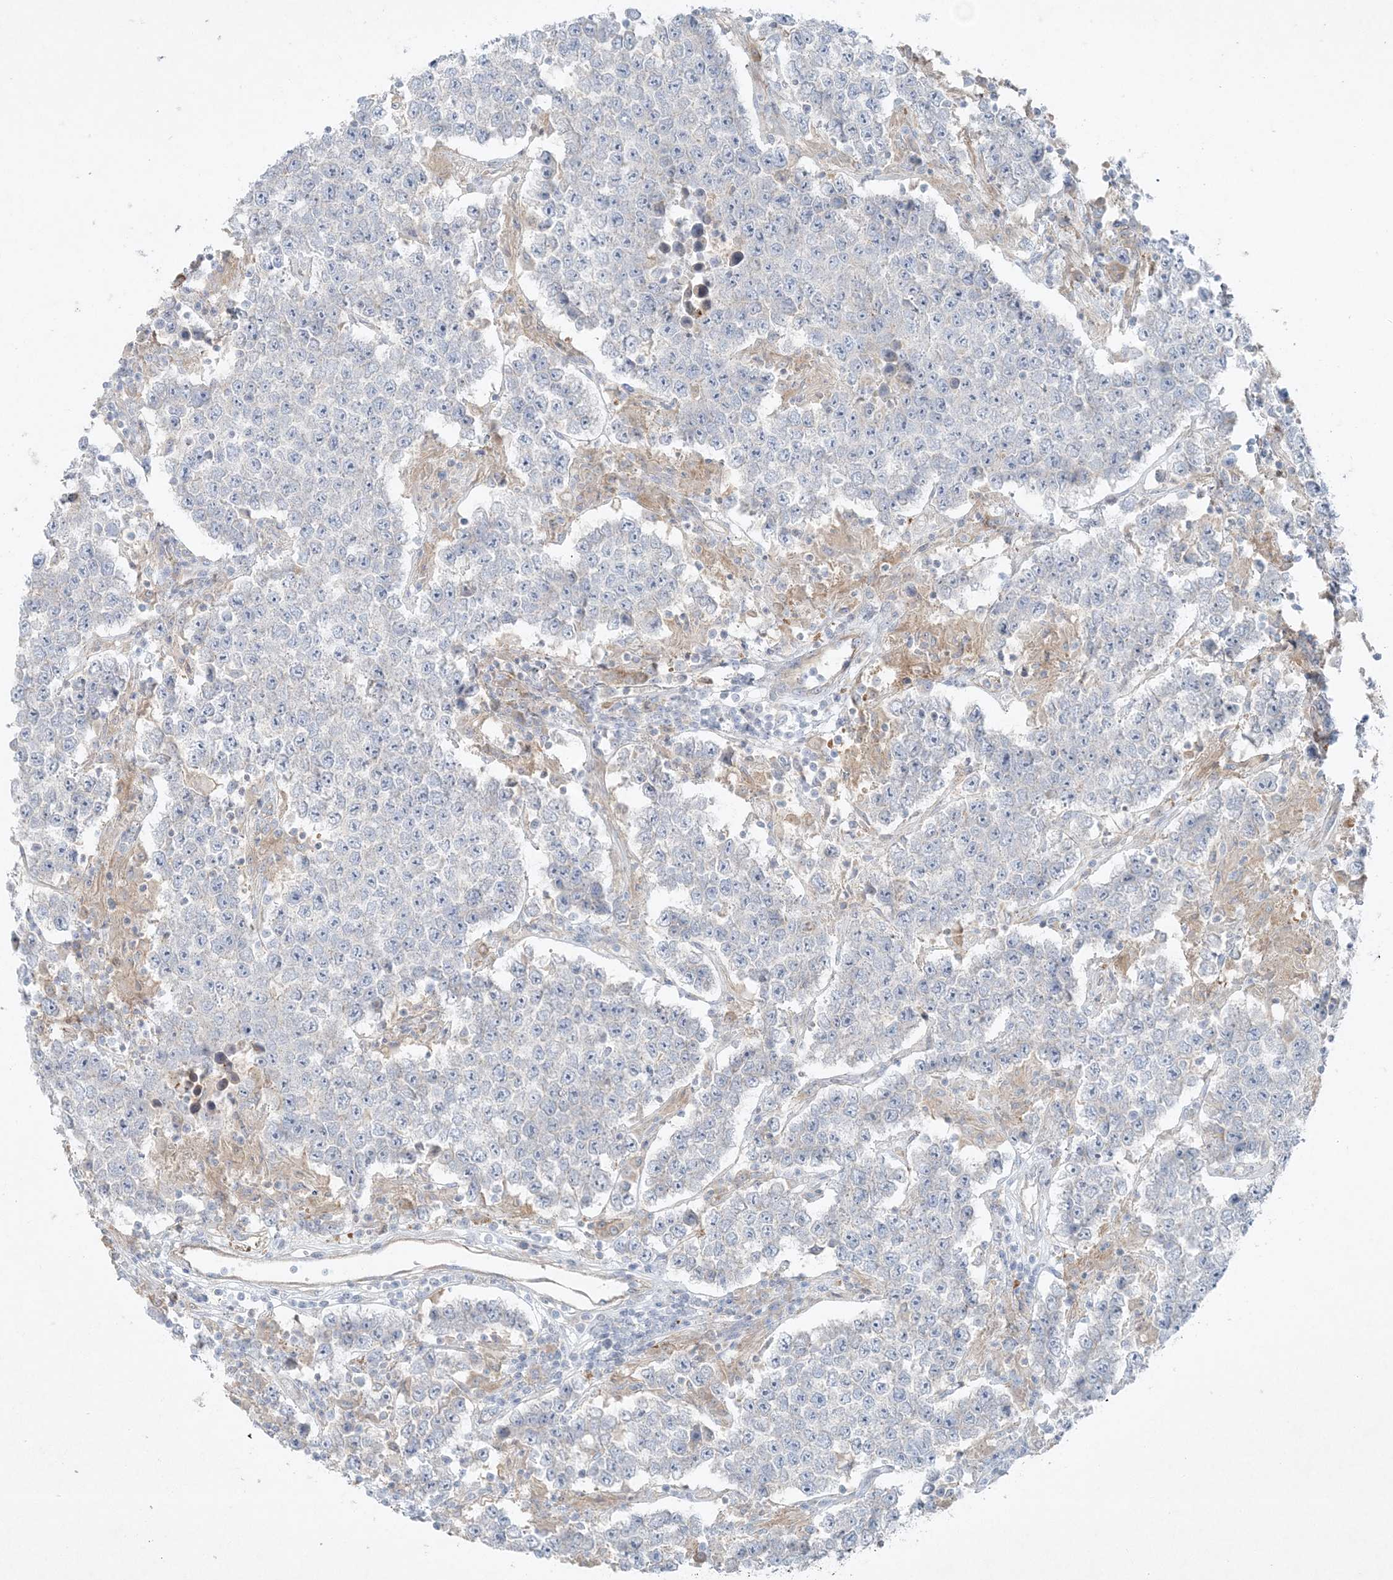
{"staining": {"intensity": "negative", "quantity": "none", "location": "none"}, "tissue": "testis cancer", "cell_type": "Tumor cells", "image_type": "cancer", "snomed": [{"axis": "morphology", "description": "Normal tissue, NOS"}, {"axis": "morphology", "description": "Urothelial carcinoma, High grade"}, {"axis": "morphology", "description": "Seminoma, NOS"}, {"axis": "morphology", "description": "Carcinoma, Embryonal, NOS"}, {"axis": "topography", "description": "Urinary bladder"}, {"axis": "topography", "description": "Testis"}], "caption": "IHC micrograph of testis cancer stained for a protein (brown), which exhibits no staining in tumor cells. (Brightfield microscopy of DAB immunohistochemistry (IHC) at high magnification).", "gene": "ATP11A", "patient": {"sex": "male", "age": 41}}